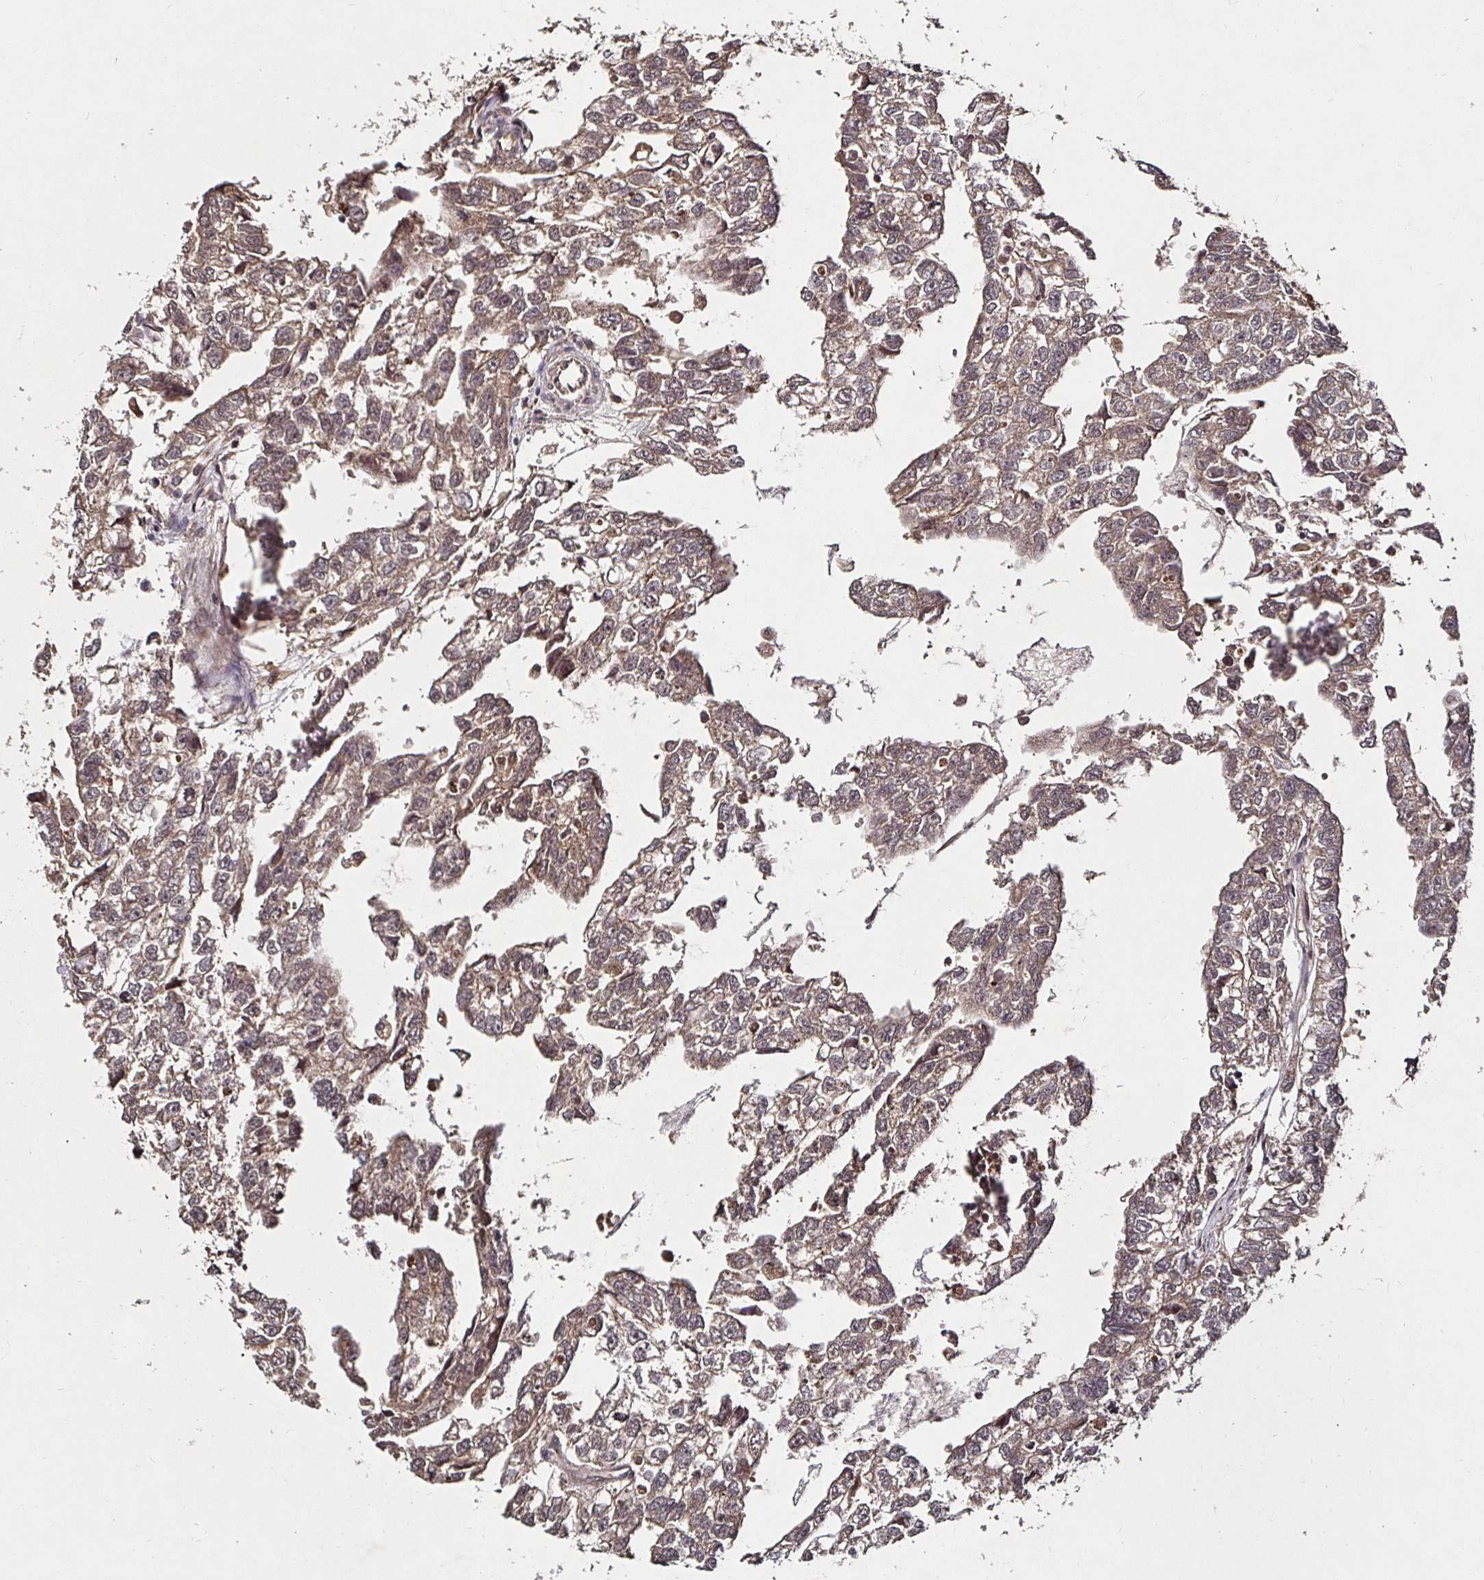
{"staining": {"intensity": "weak", "quantity": ">75%", "location": "cytoplasmic/membranous"}, "tissue": "testis cancer", "cell_type": "Tumor cells", "image_type": "cancer", "snomed": [{"axis": "morphology", "description": "Carcinoma, Embryonal, NOS"}, {"axis": "morphology", "description": "Teratoma, malignant, NOS"}, {"axis": "topography", "description": "Testis"}], "caption": "Human testis cancer stained with a brown dye shows weak cytoplasmic/membranous positive staining in about >75% of tumor cells.", "gene": "SMYD3", "patient": {"sex": "male", "age": 44}}